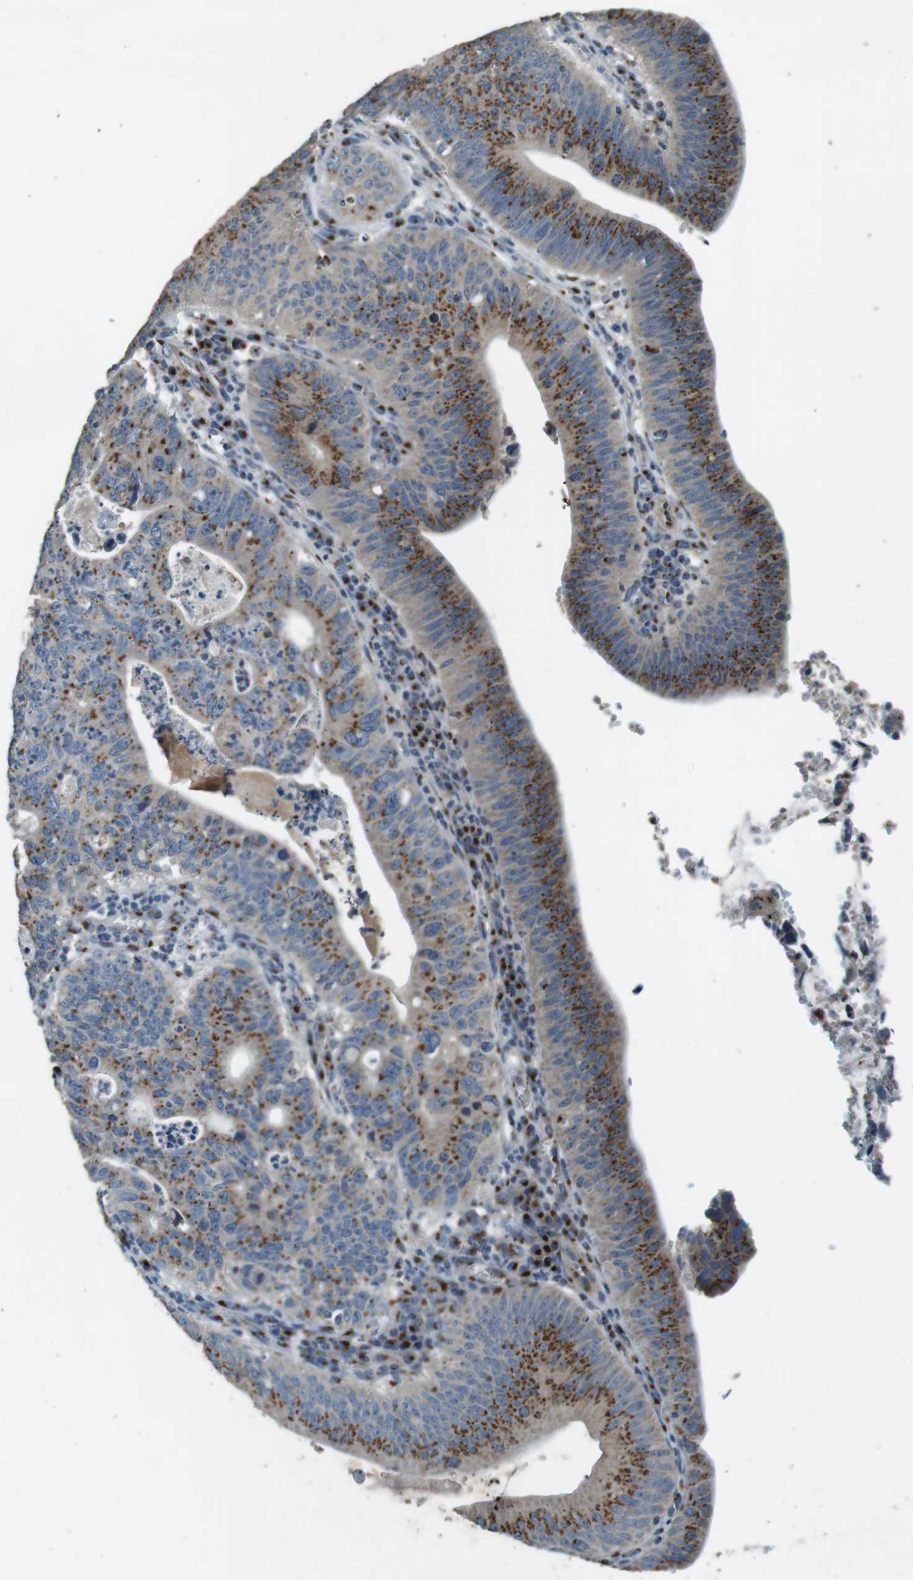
{"staining": {"intensity": "moderate", "quantity": ">75%", "location": "cytoplasmic/membranous"}, "tissue": "stomach cancer", "cell_type": "Tumor cells", "image_type": "cancer", "snomed": [{"axis": "morphology", "description": "Adenocarcinoma, NOS"}, {"axis": "topography", "description": "Stomach"}], "caption": "A medium amount of moderate cytoplasmic/membranous staining is present in about >75% of tumor cells in stomach cancer tissue. (brown staining indicates protein expression, while blue staining denotes nuclei).", "gene": "TMEM115", "patient": {"sex": "male", "age": 59}}